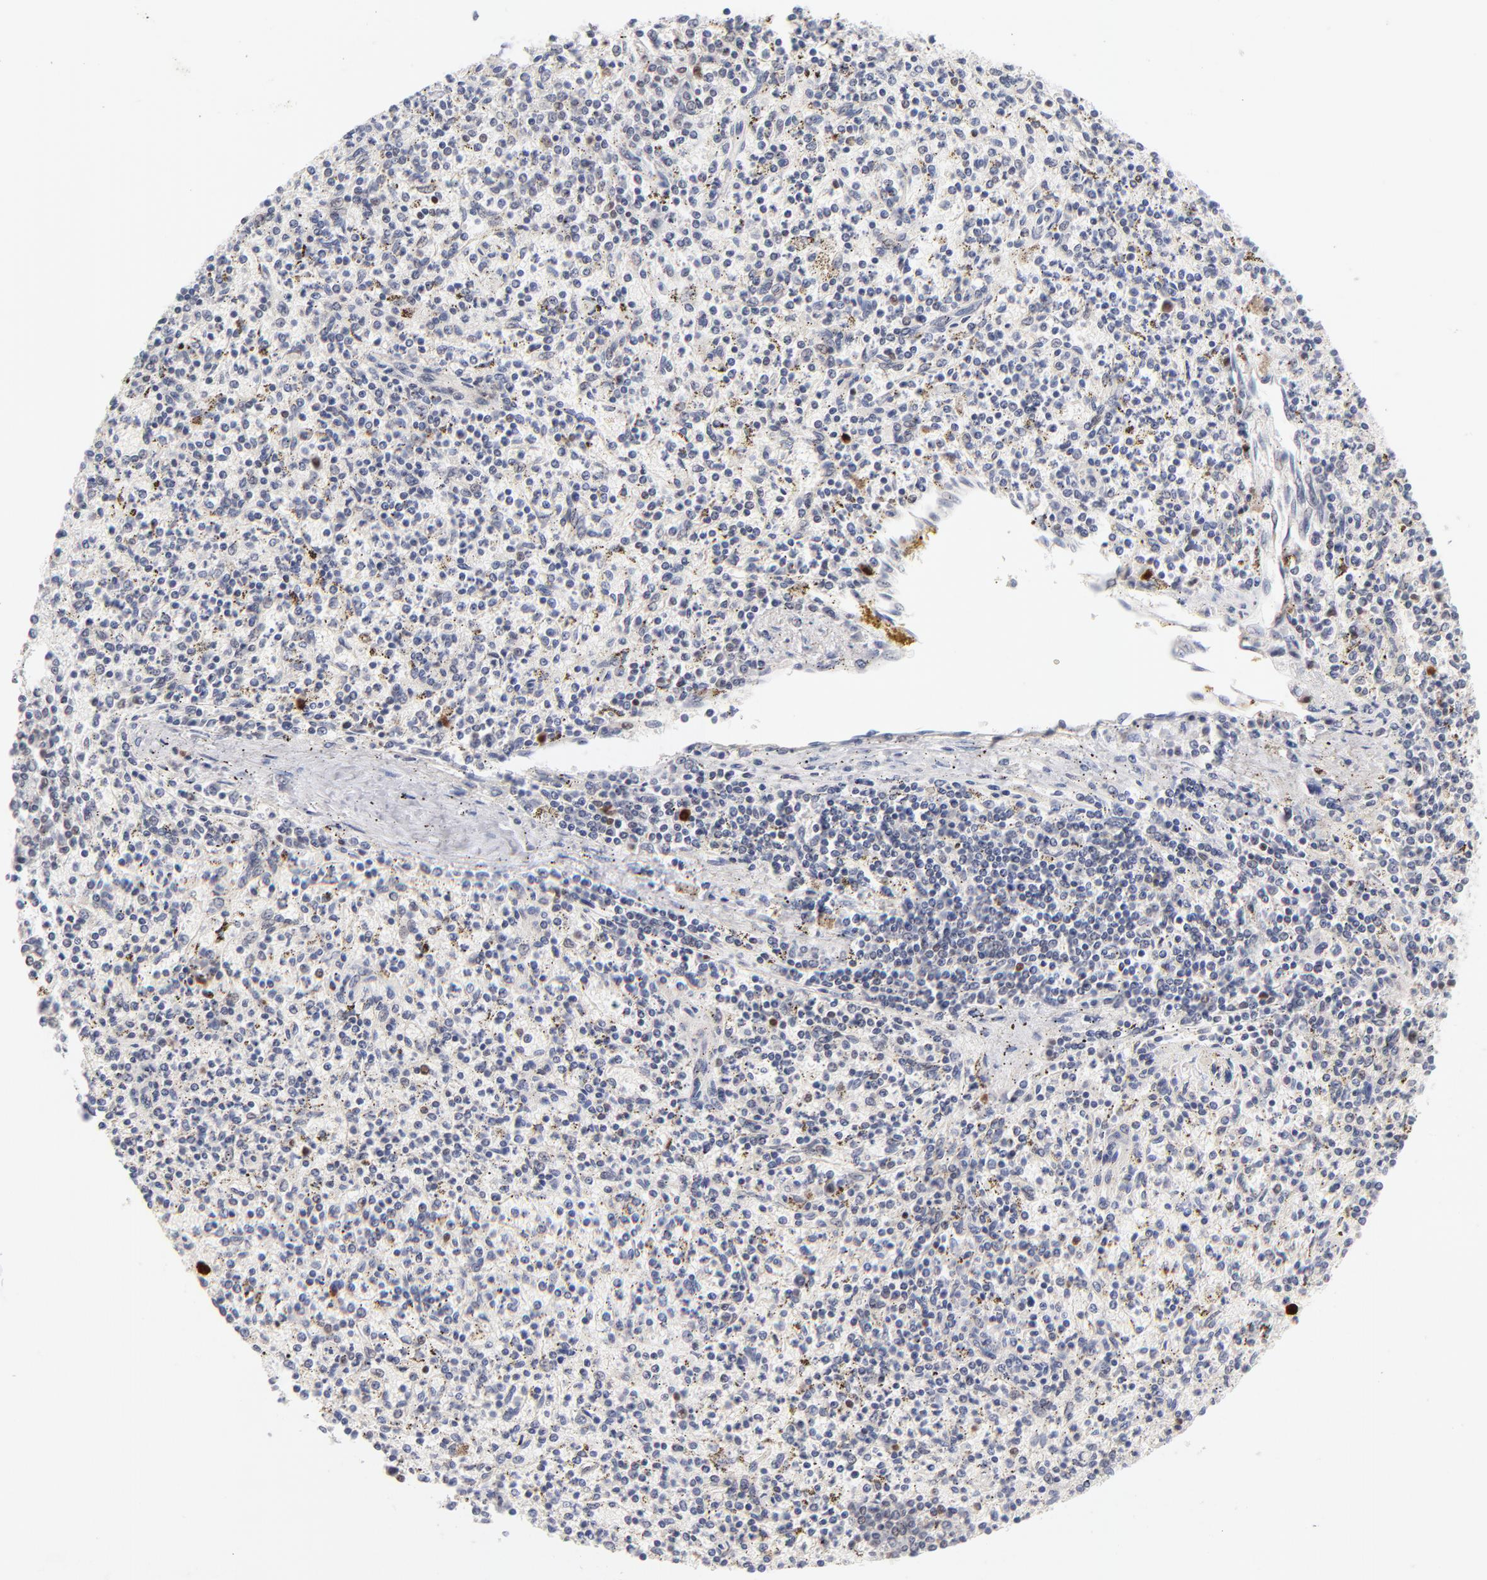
{"staining": {"intensity": "negative", "quantity": "none", "location": "none"}, "tissue": "spleen", "cell_type": "Cells in red pulp", "image_type": "normal", "snomed": [{"axis": "morphology", "description": "Normal tissue, NOS"}, {"axis": "topography", "description": "Spleen"}], "caption": "This is a photomicrograph of immunohistochemistry (IHC) staining of benign spleen, which shows no staining in cells in red pulp. (DAB immunohistochemistry (IHC), high magnification).", "gene": "PARP1", "patient": {"sex": "male", "age": 72}}